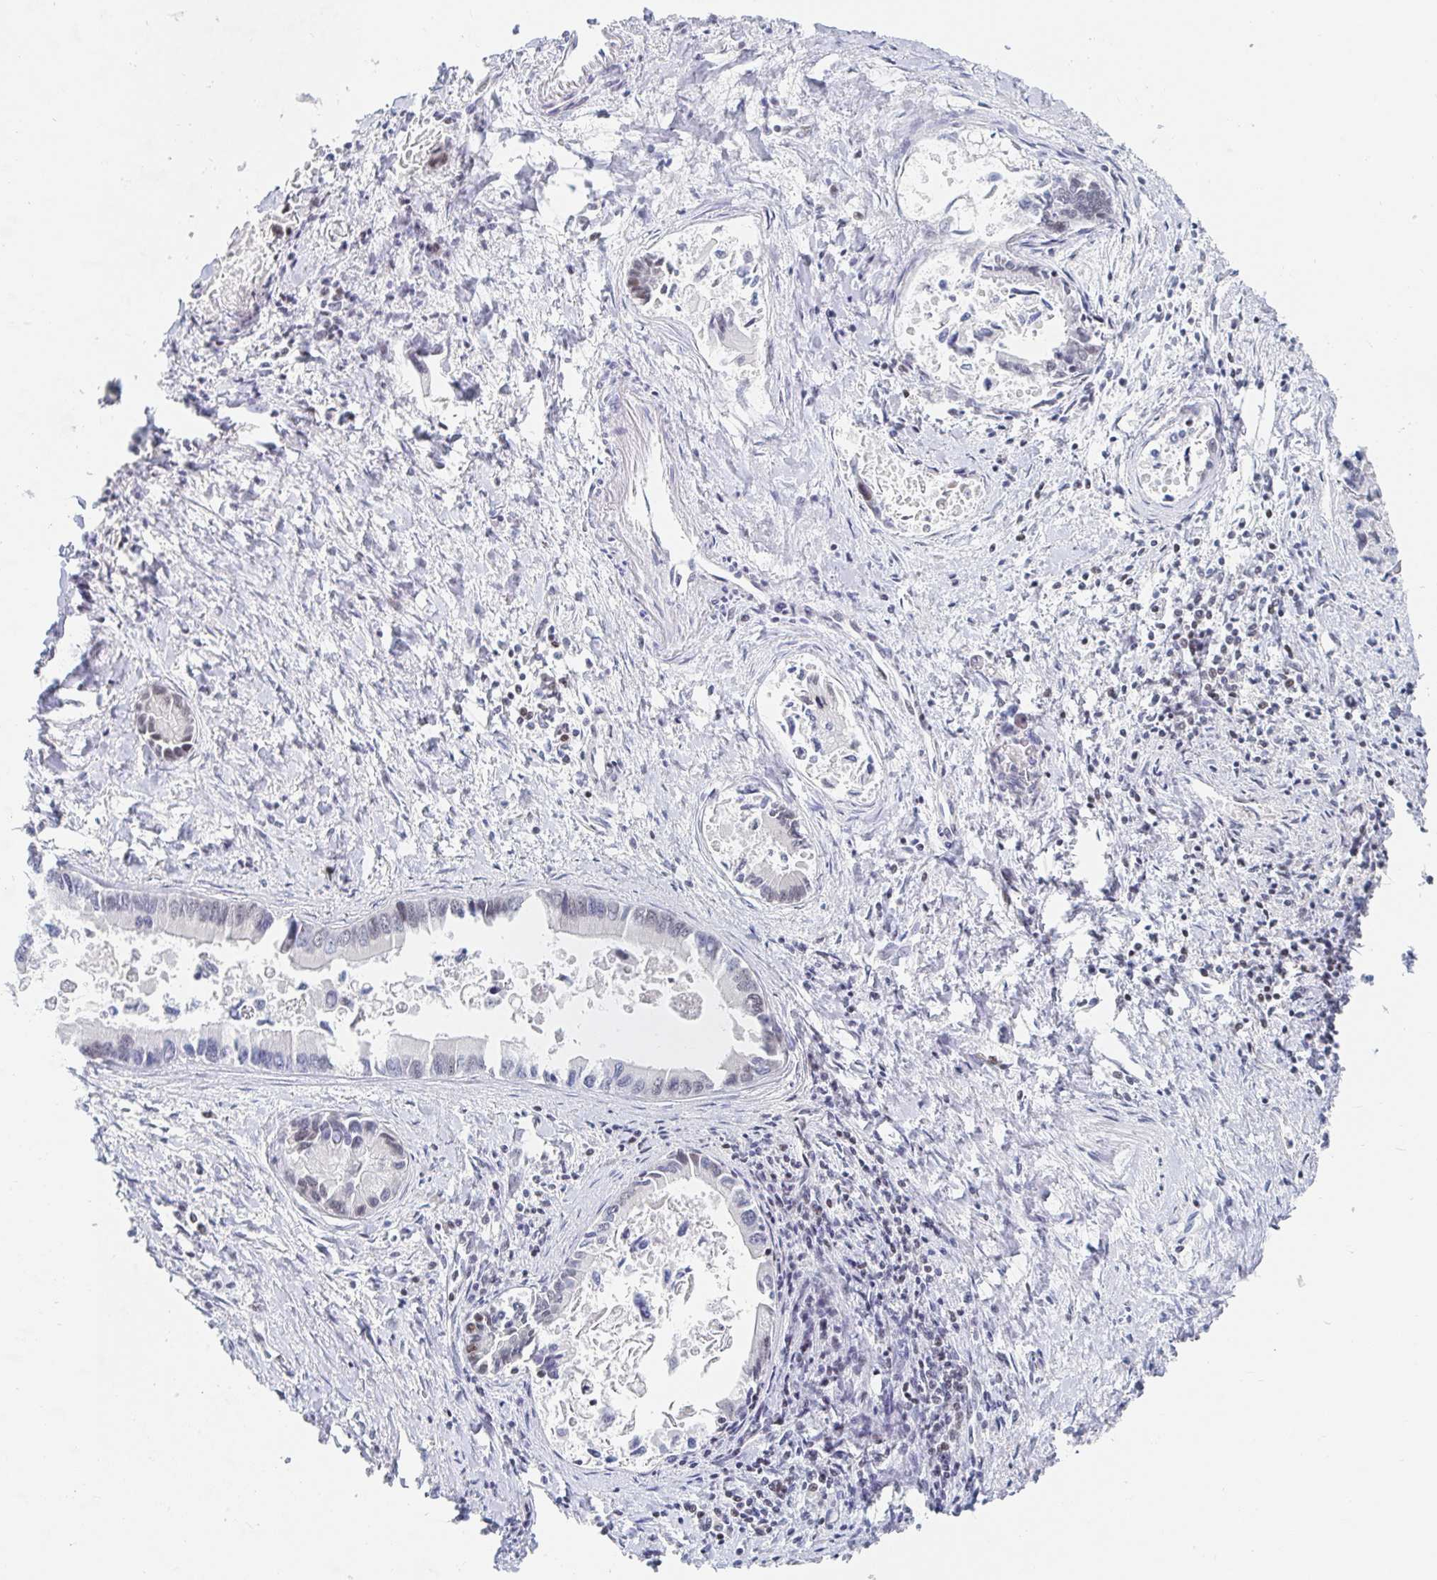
{"staining": {"intensity": "negative", "quantity": "none", "location": "none"}, "tissue": "liver cancer", "cell_type": "Tumor cells", "image_type": "cancer", "snomed": [{"axis": "morphology", "description": "Cholangiocarcinoma"}, {"axis": "topography", "description": "Liver"}], "caption": "This is an immunohistochemistry (IHC) image of human liver cancer (cholangiocarcinoma). There is no positivity in tumor cells.", "gene": "CHD2", "patient": {"sex": "male", "age": 66}}